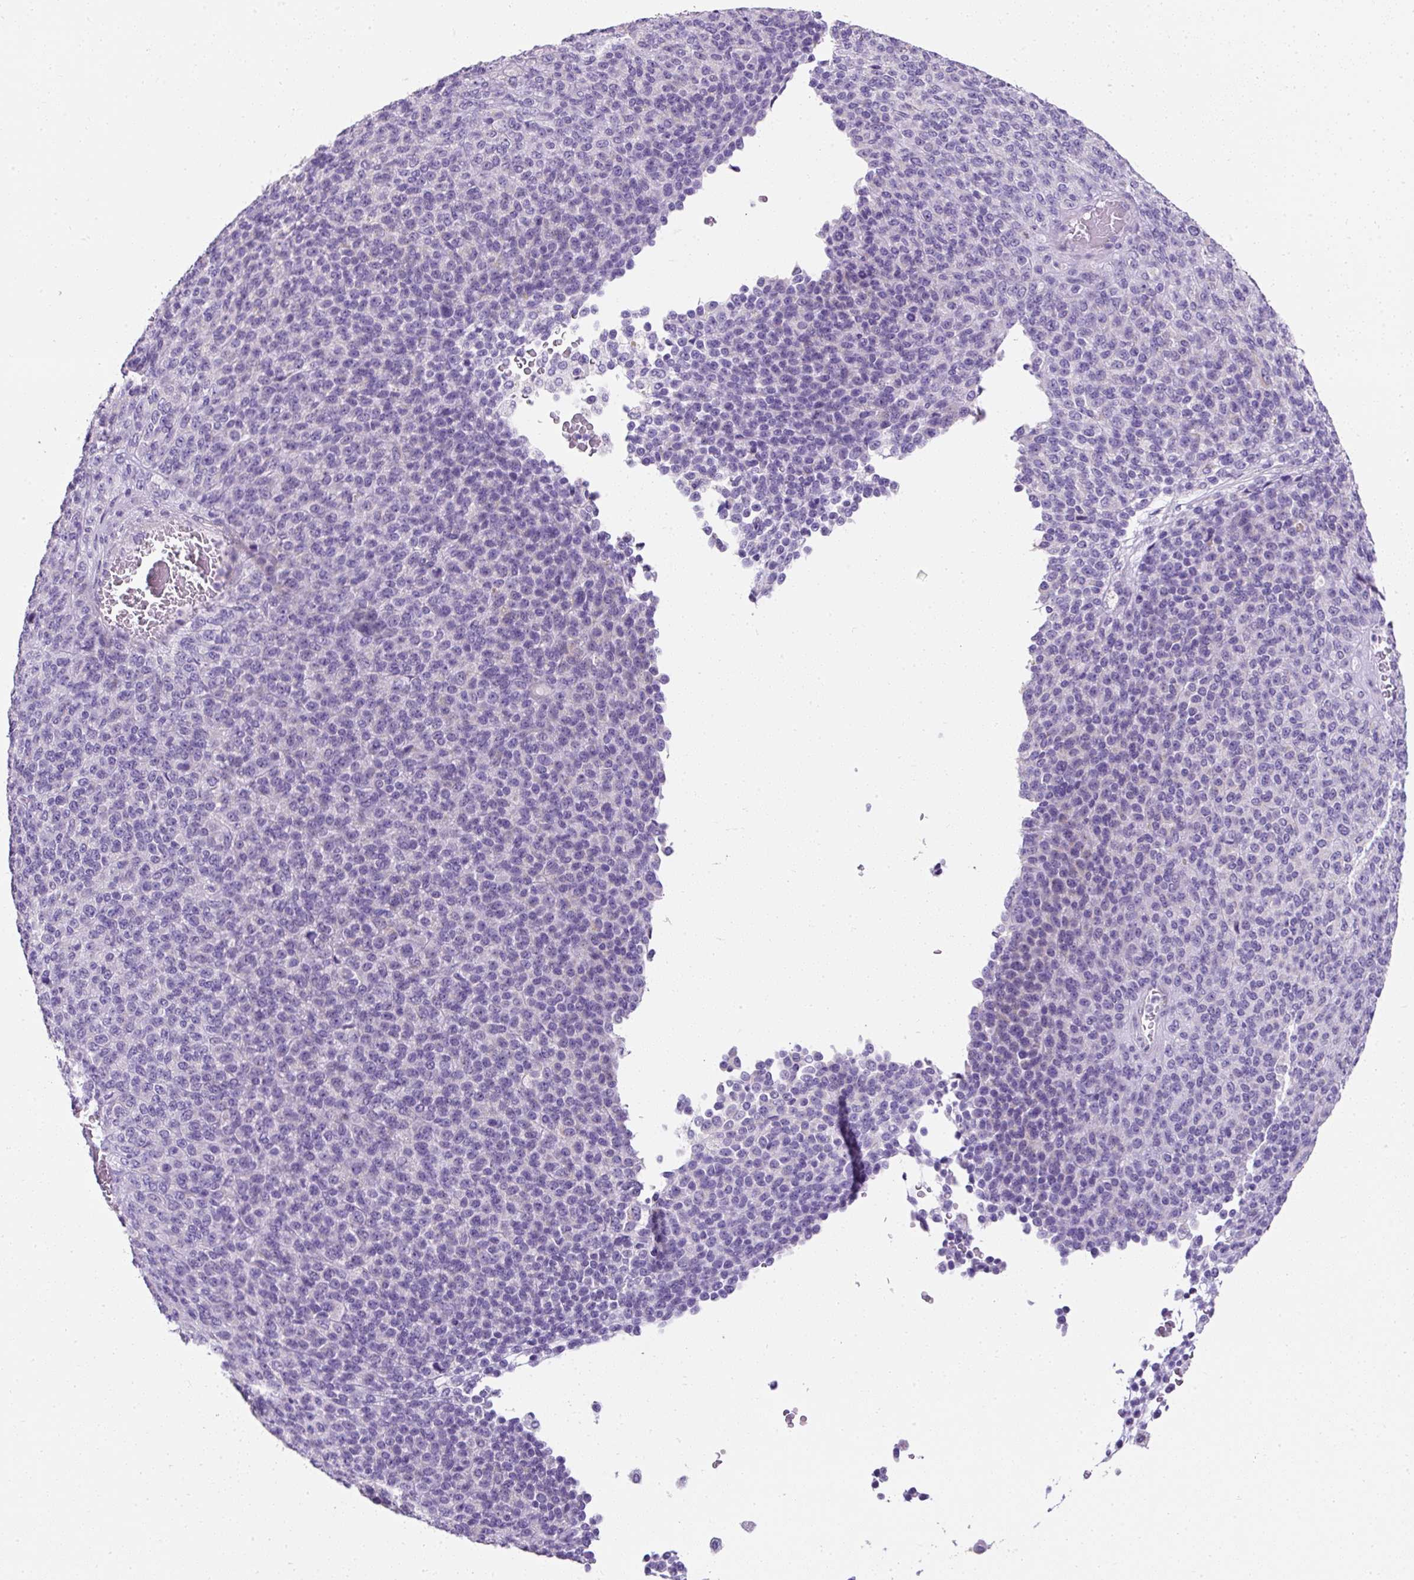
{"staining": {"intensity": "negative", "quantity": "none", "location": "none"}, "tissue": "melanoma", "cell_type": "Tumor cells", "image_type": "cancer", "snomed": [{"axis": "morphology", "description": "Malignant melanoma, Metastatic site"}, {"axis": "topography", "description": "Brain"}], "caption": "Image shows no significant protein positivity in tumor cells of melanoma.", "gene": "C2CD4C", "patient": {"sex": "female", "age": 56}}